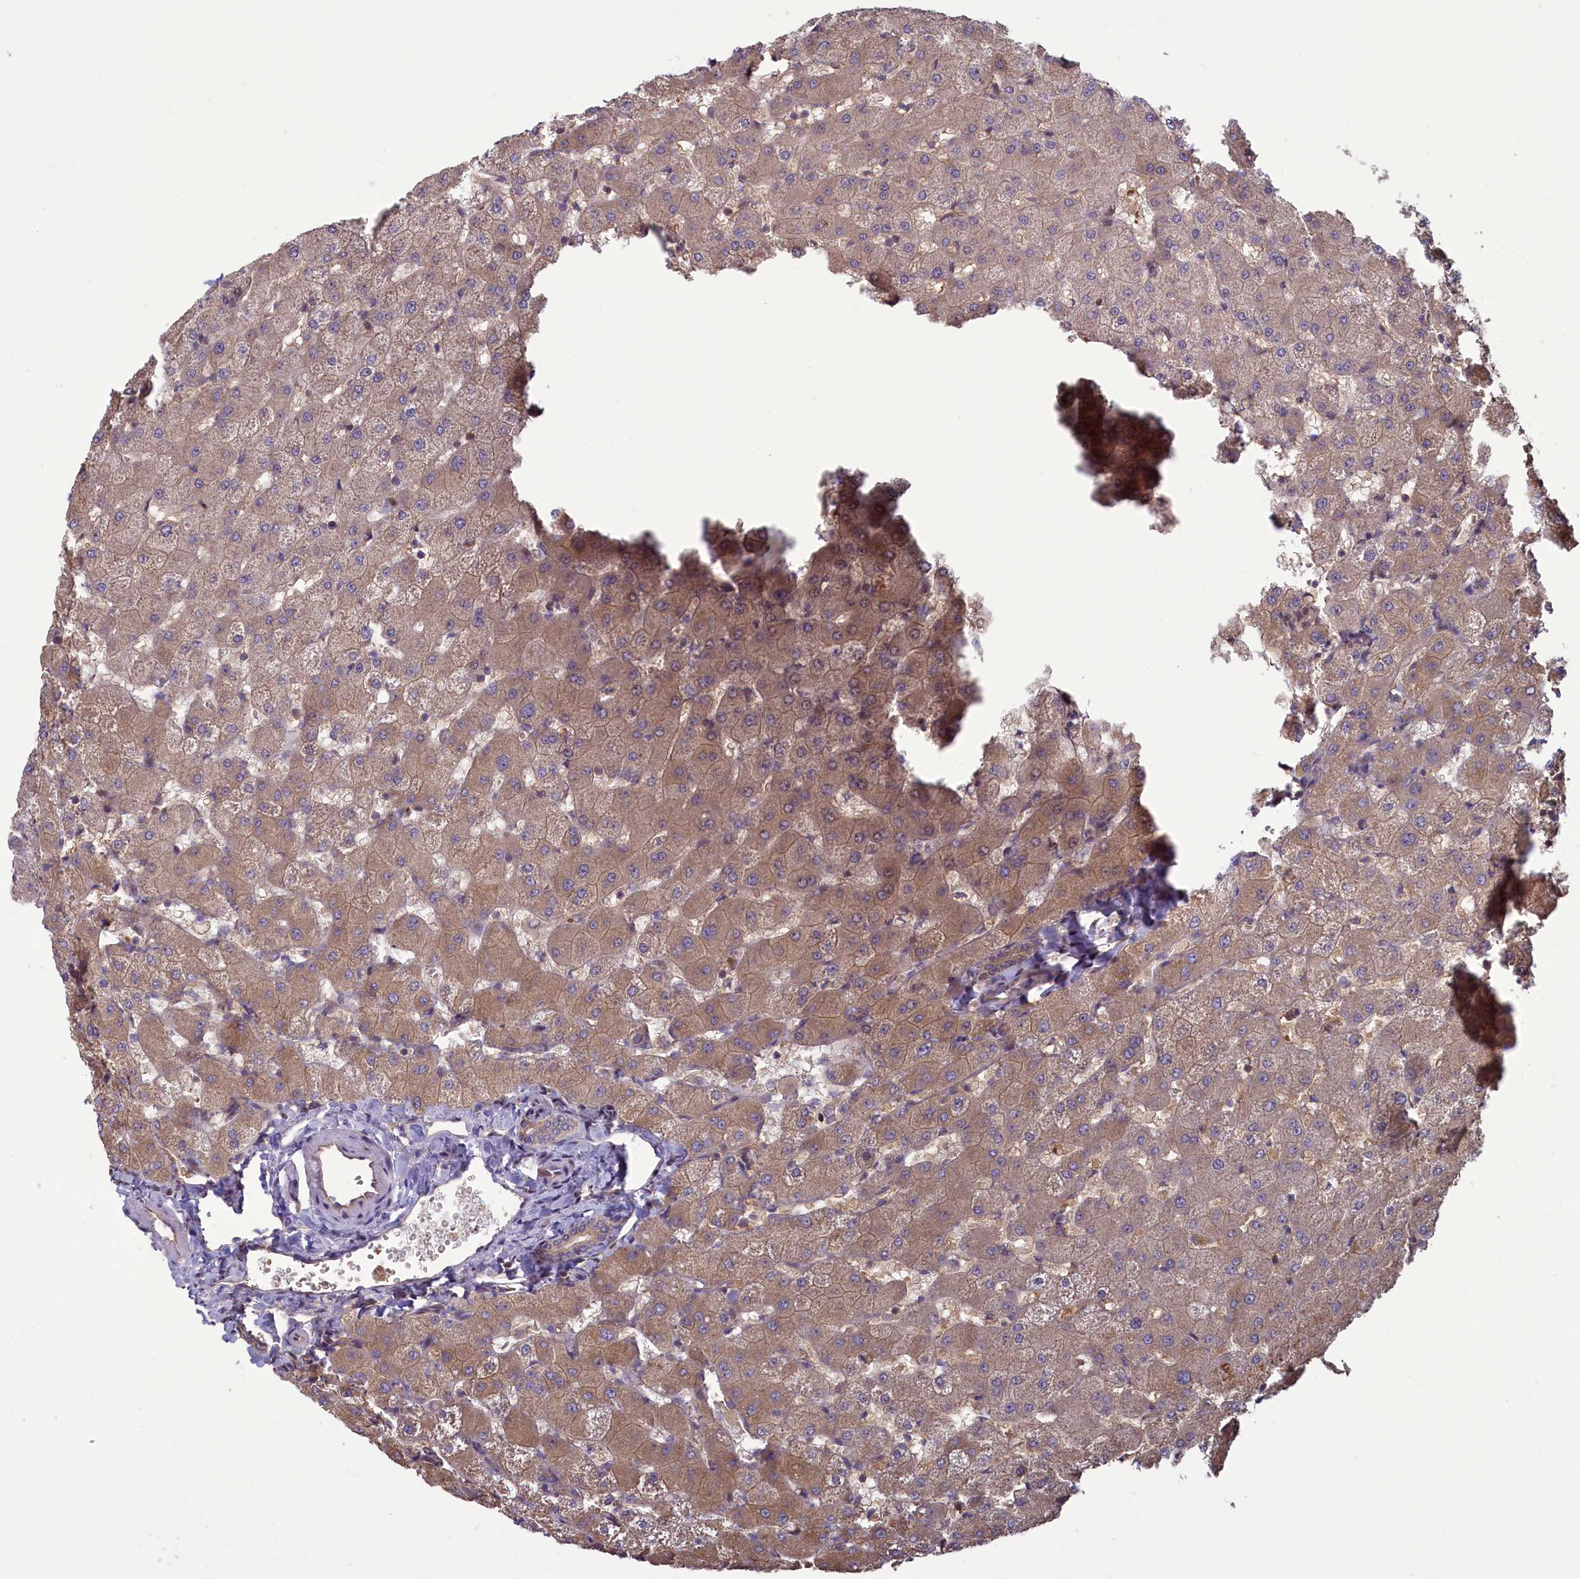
{"staining": {"intensity": "weak", "quantity": "25%-75%", "location": "cytoplasmic/membranous"}, "tissue": "liver", "cell_type": "Cholangiocytes", "image_type": "normal", "snomed": [{"axis": "morphology", "description": "Normal tissue, NOS"}, {"axis": "topography", "description": "Liver"}], "caption": "Immunohistochemistry (IHC) (DAB (3,3'-diaminobenzidine)) staining of normal human liver displays weak cytoplasmic/membranous protein expression in about 25%-75% of cholangiocytes.", "gene": "CIAO2B", "patient": {"sex": "female", "age": 63}}